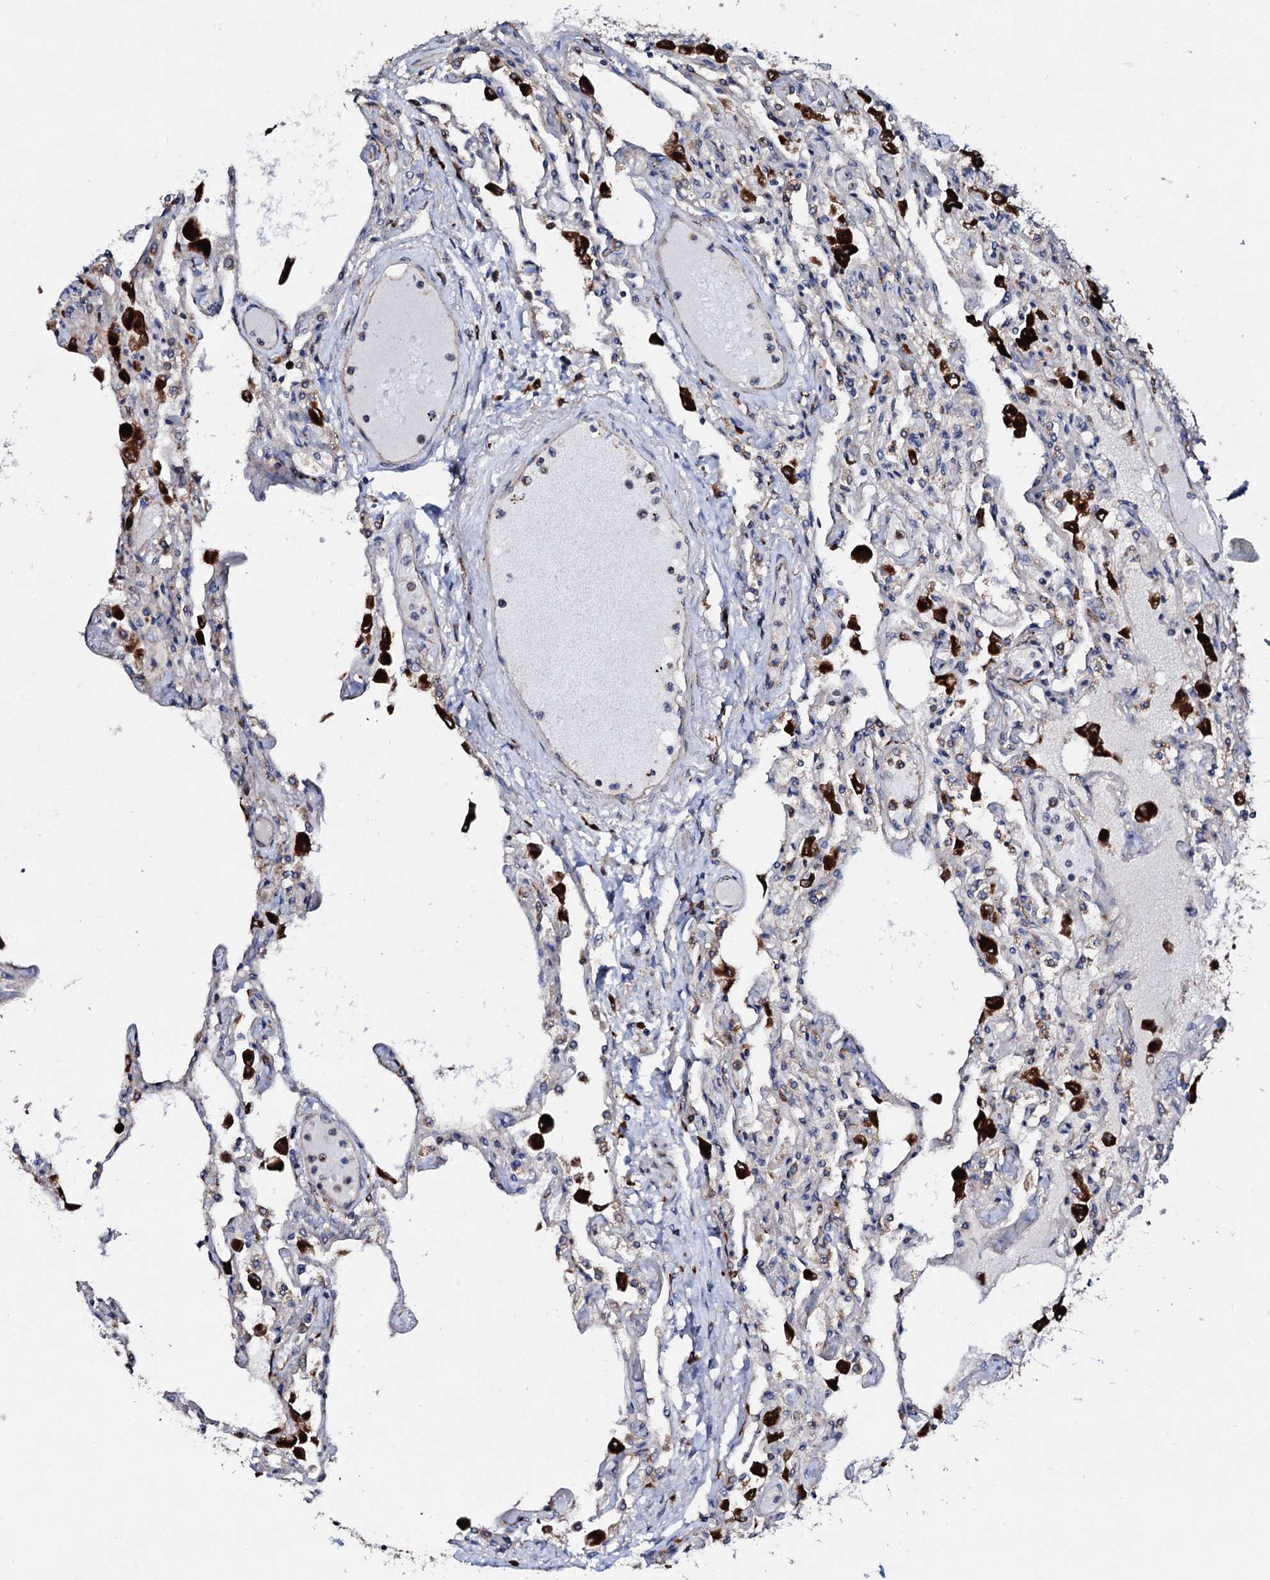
{"staining": {"intensity": "weak", "quantity": "<25%", "location": "cytoplasmic/membranous"}, "tissue": "lung", "cell_type": "Alveolar cells", "image_type": "normal", "snomed": [{"axis": "morphology", "description": "Normal tissue, NOS"}, {"axis": "topography", "description": "Bronchus"}, {"axis": "topography", "description": "Lung"}], "caption": "The histopathology image shows no significant positivity in alveolar cells of lung.", "gene": "P2RX4", "patient": {"sex": "female", "age": 49}}